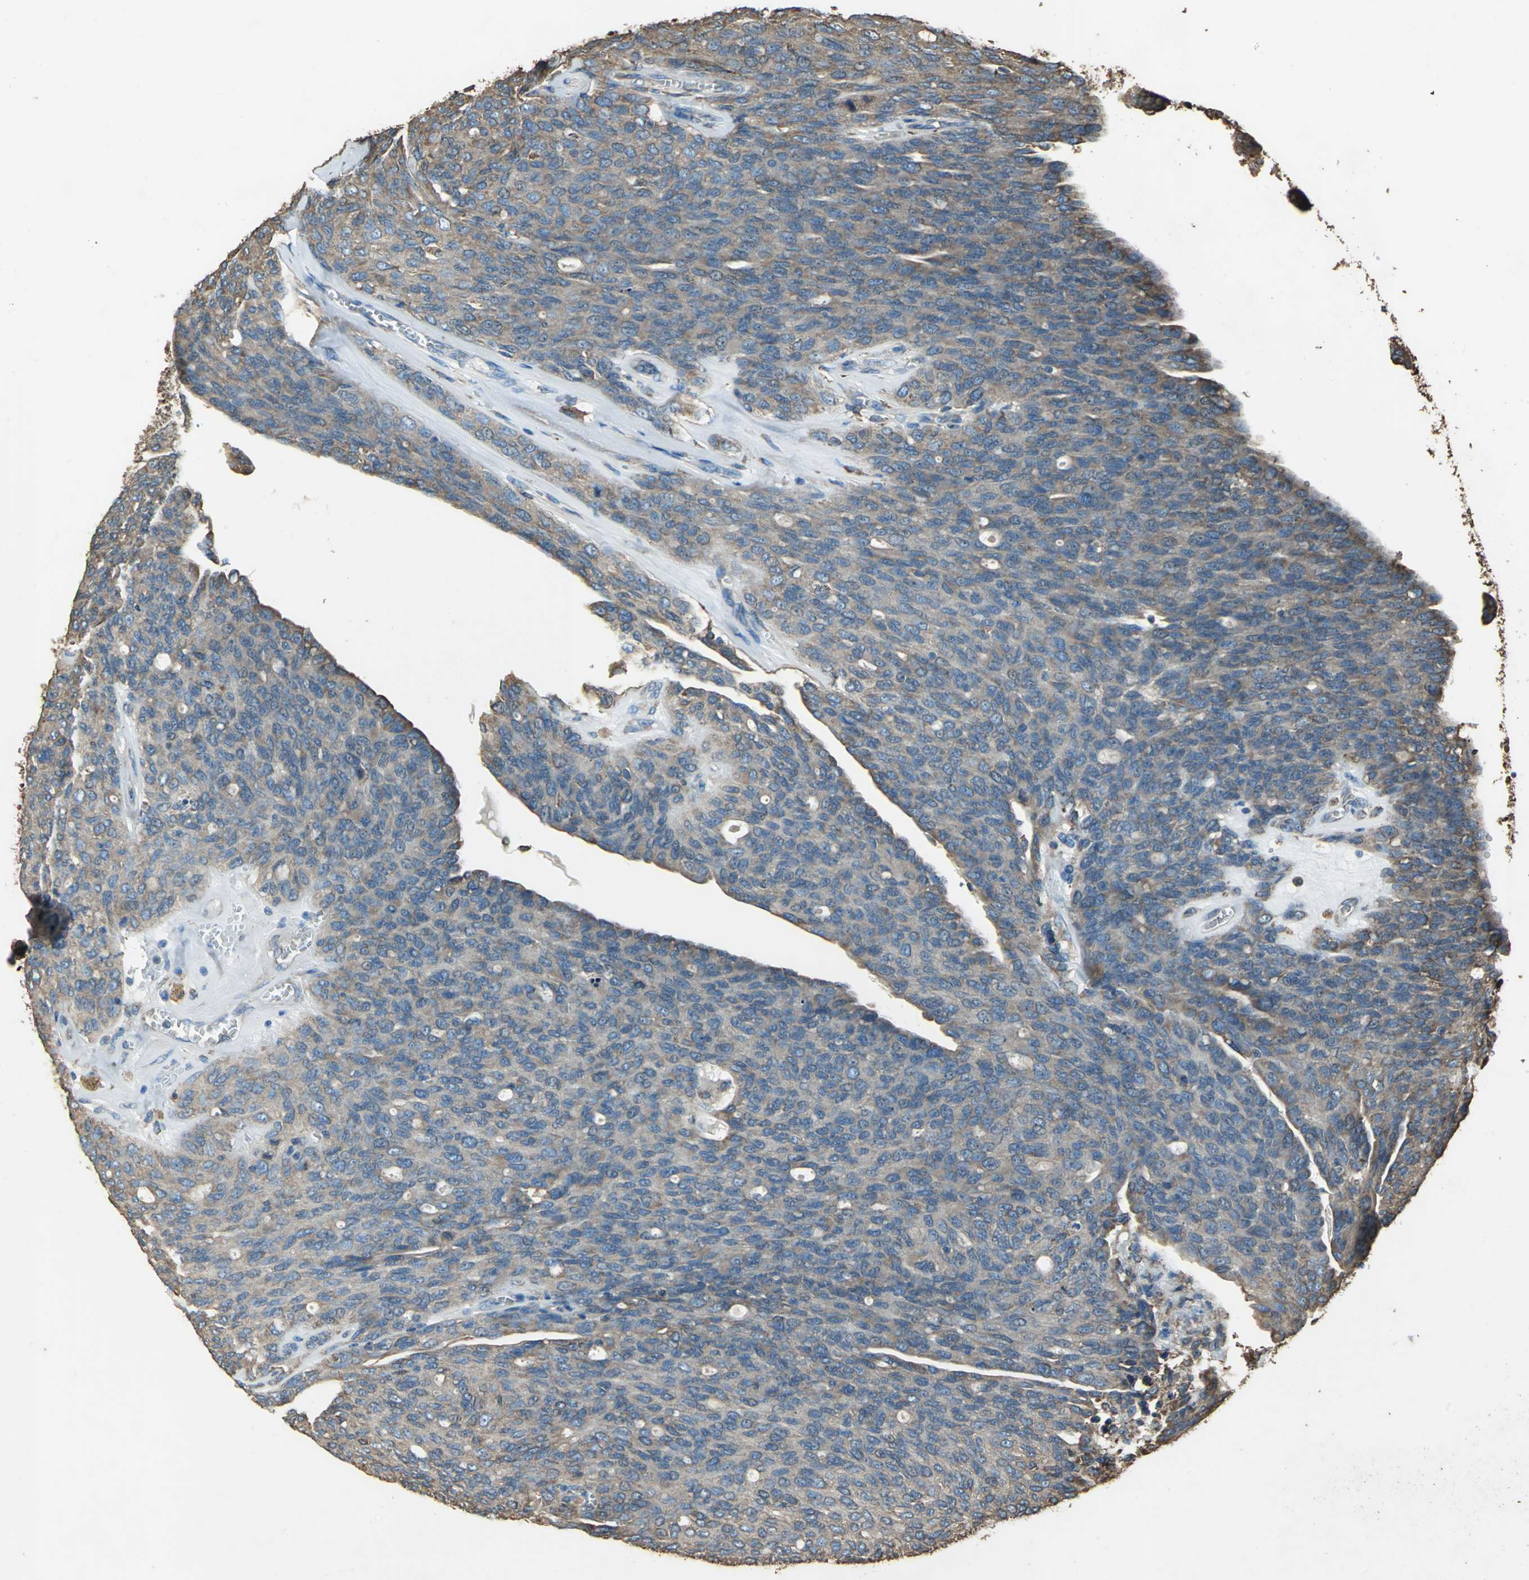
{"staining": {"intensity": "moderate", "quantity": ">75%", "location": "cytoplasmic/membranous"}, "tissue": "ovarian cancer", "cell_type": "Tumor cells", "image_type": "cancer", "snomed": [{"axis": "morphology", "description": "Carcinoma, endometroid"}, {"axis": "topography", "description": "Ovary"}], "caption": "Moderate cytoplasmic/membranous protein positivity is seen in approximately >75% of tumor cells in ovarian cancer. (DAB = brown stain, brightfield microscopy at high magnification).", "gene": "GPANK1", "patient": {"sex": "female", "age": 60}}